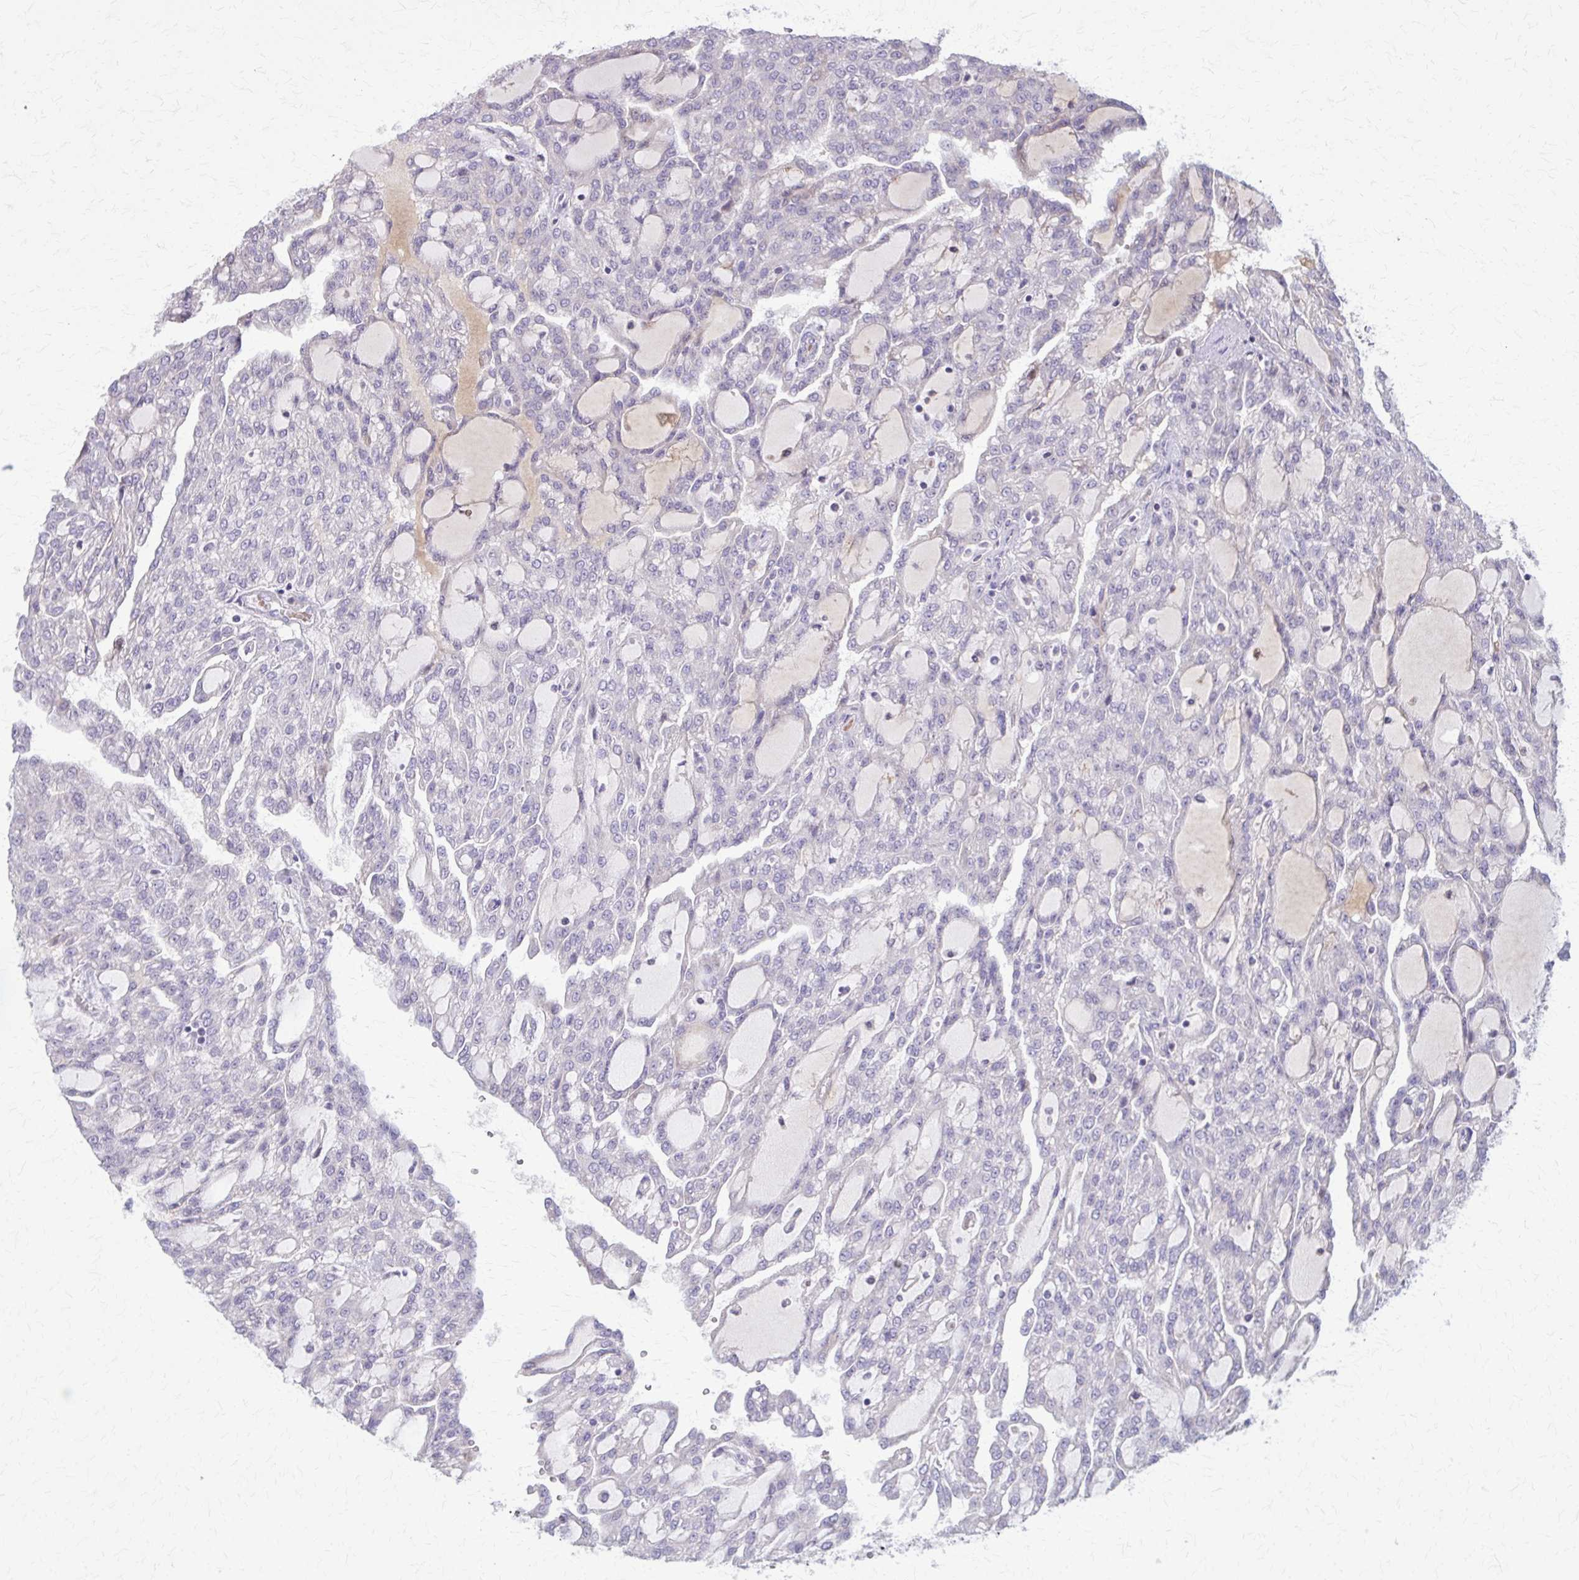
{"staining": {"intensity": "negative", "quantity": "none", "location": "none"}, "tissue": "renal cancer", "cell_type": "Tumor cells", "image_type": "cancer", "snomed": [{"axis": "morphology", "description": "Adenocarcinoma, NOS"}, {"axis": "topography", "description": "Kidney"}], "caption": "Immunohistochemistry photomicrograph of neoplastic tissue: human renal cancer stained with DAB (3,3'-diaminobenzidine) exhibits no significant protein positivity in tumor cells.", "gene": "NRBF2", "patient": {"sex": "male", "age": 63}}